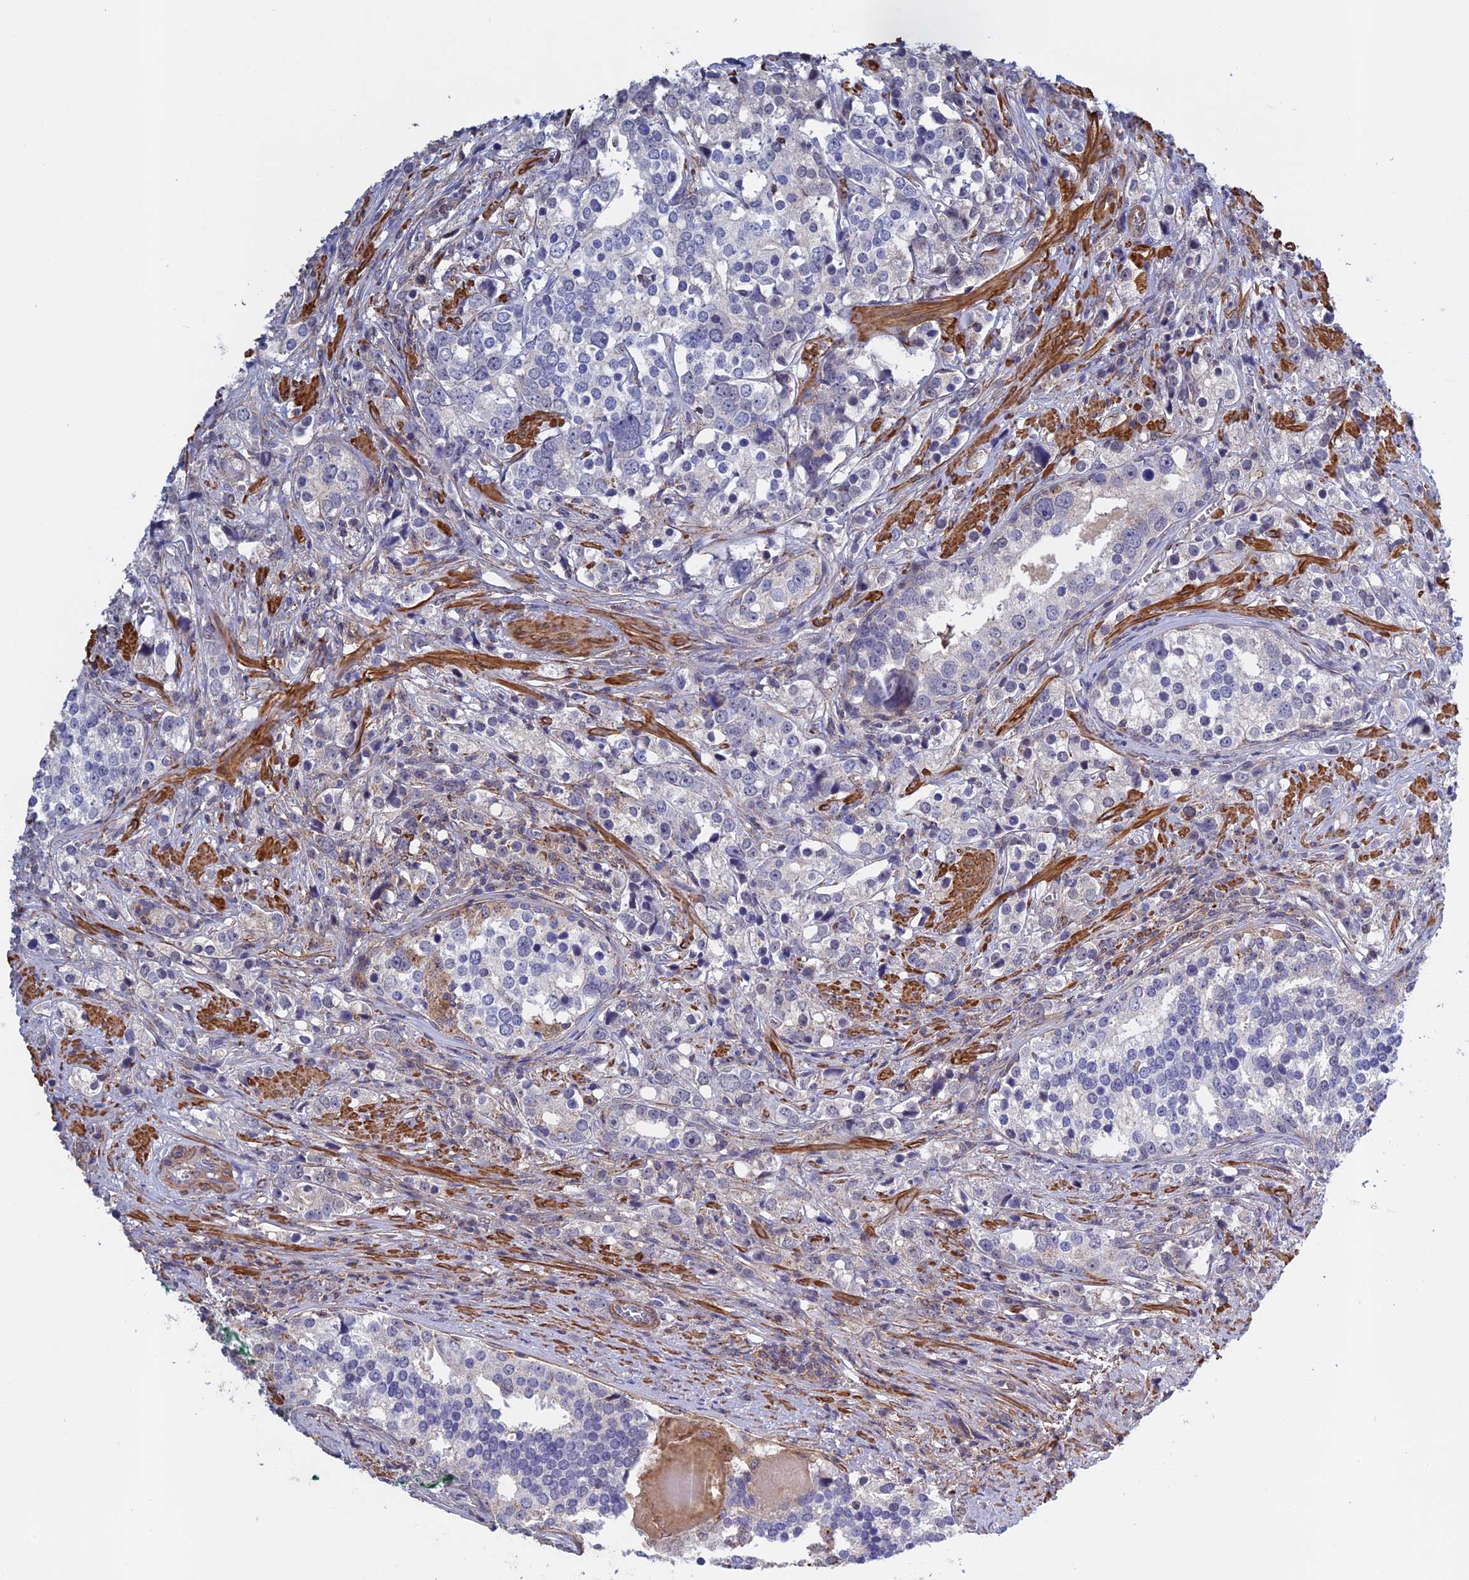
{"staining": {"intensity": "negative", "quantity": "none", "location": "none"}, "tissue": "prostate cancer", "cell_type": "Tumor cells", "image_type": "cancer", "snomed": [{"axis": "morphology", "description": "Adenocarcinoma, High grade"}, {"axis": "topography", "description": "Prostate"}], "caption": "This is an immunohistochemistry micrograph of human prostate cancer (adenocarcinoma (high-grade)). There is no expression in tumor cells.", "gene": "LYPD5", "patient": {"sex": "male", "age": 71}}